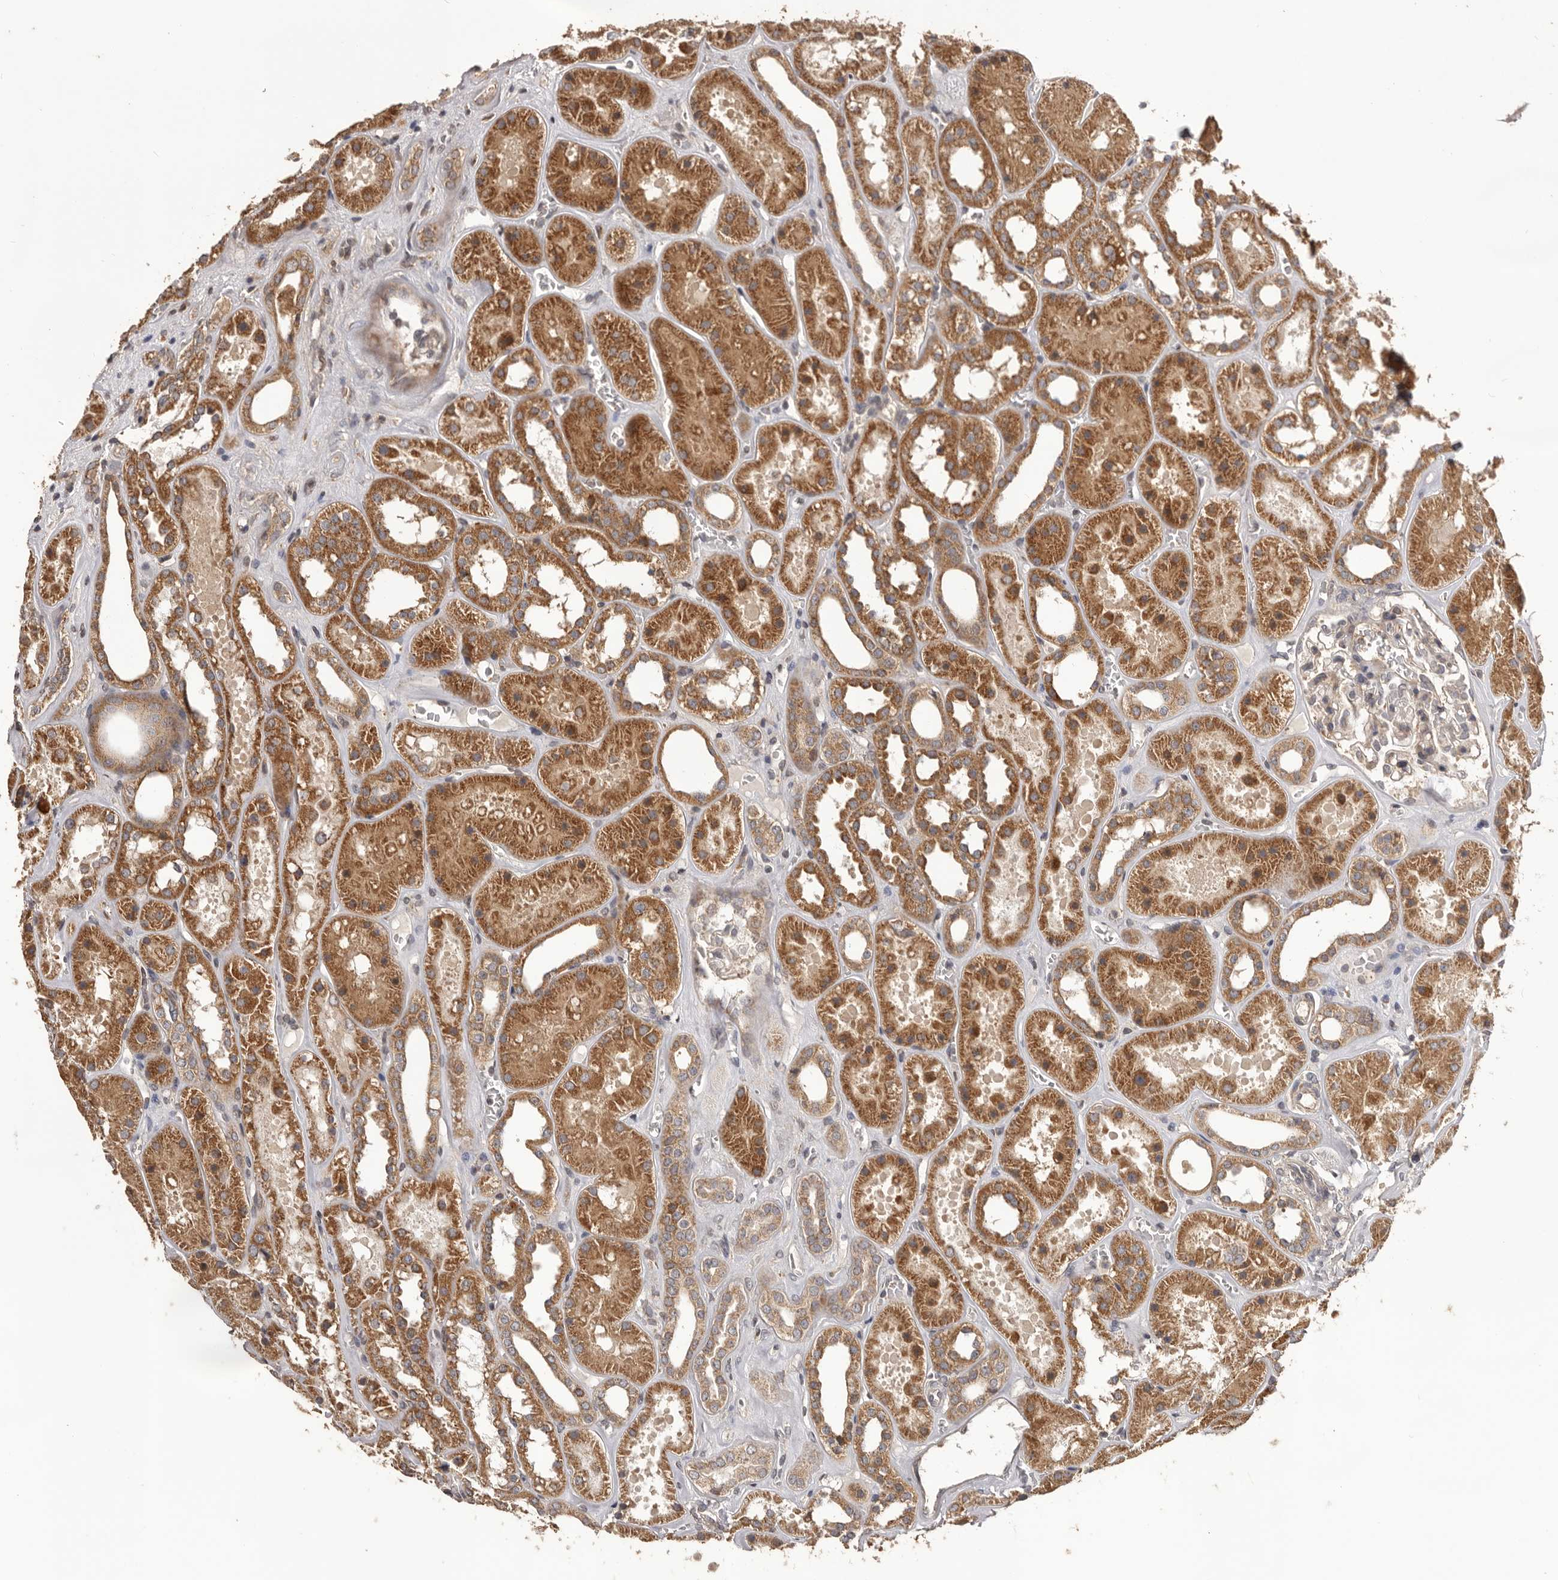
{"staining": {"intensity": "weak", "quantity": "25%-75%", "location": "cytoplasmic/membranous,nuclear"}, "tissue": "kidney", "cell_type": "Cells in glomeruli", "image_type": "normal", "snomed": [{"axis": "morphology", "description": "Normal tissue, NOS"}, {"axis": "topography", "description": "Kidney"}], "caption": "Immunohistochemistry (IHC) (DAB (3,3'-diaminobenzidine)) staining of unremarkable kidney displays weak cytoplasmic/membranous,nuclear protein positivity in about 25%-75% of cells in glomeruli.", "gene": "QRSL1", "patient": {"sex": "female", "age": 41}}